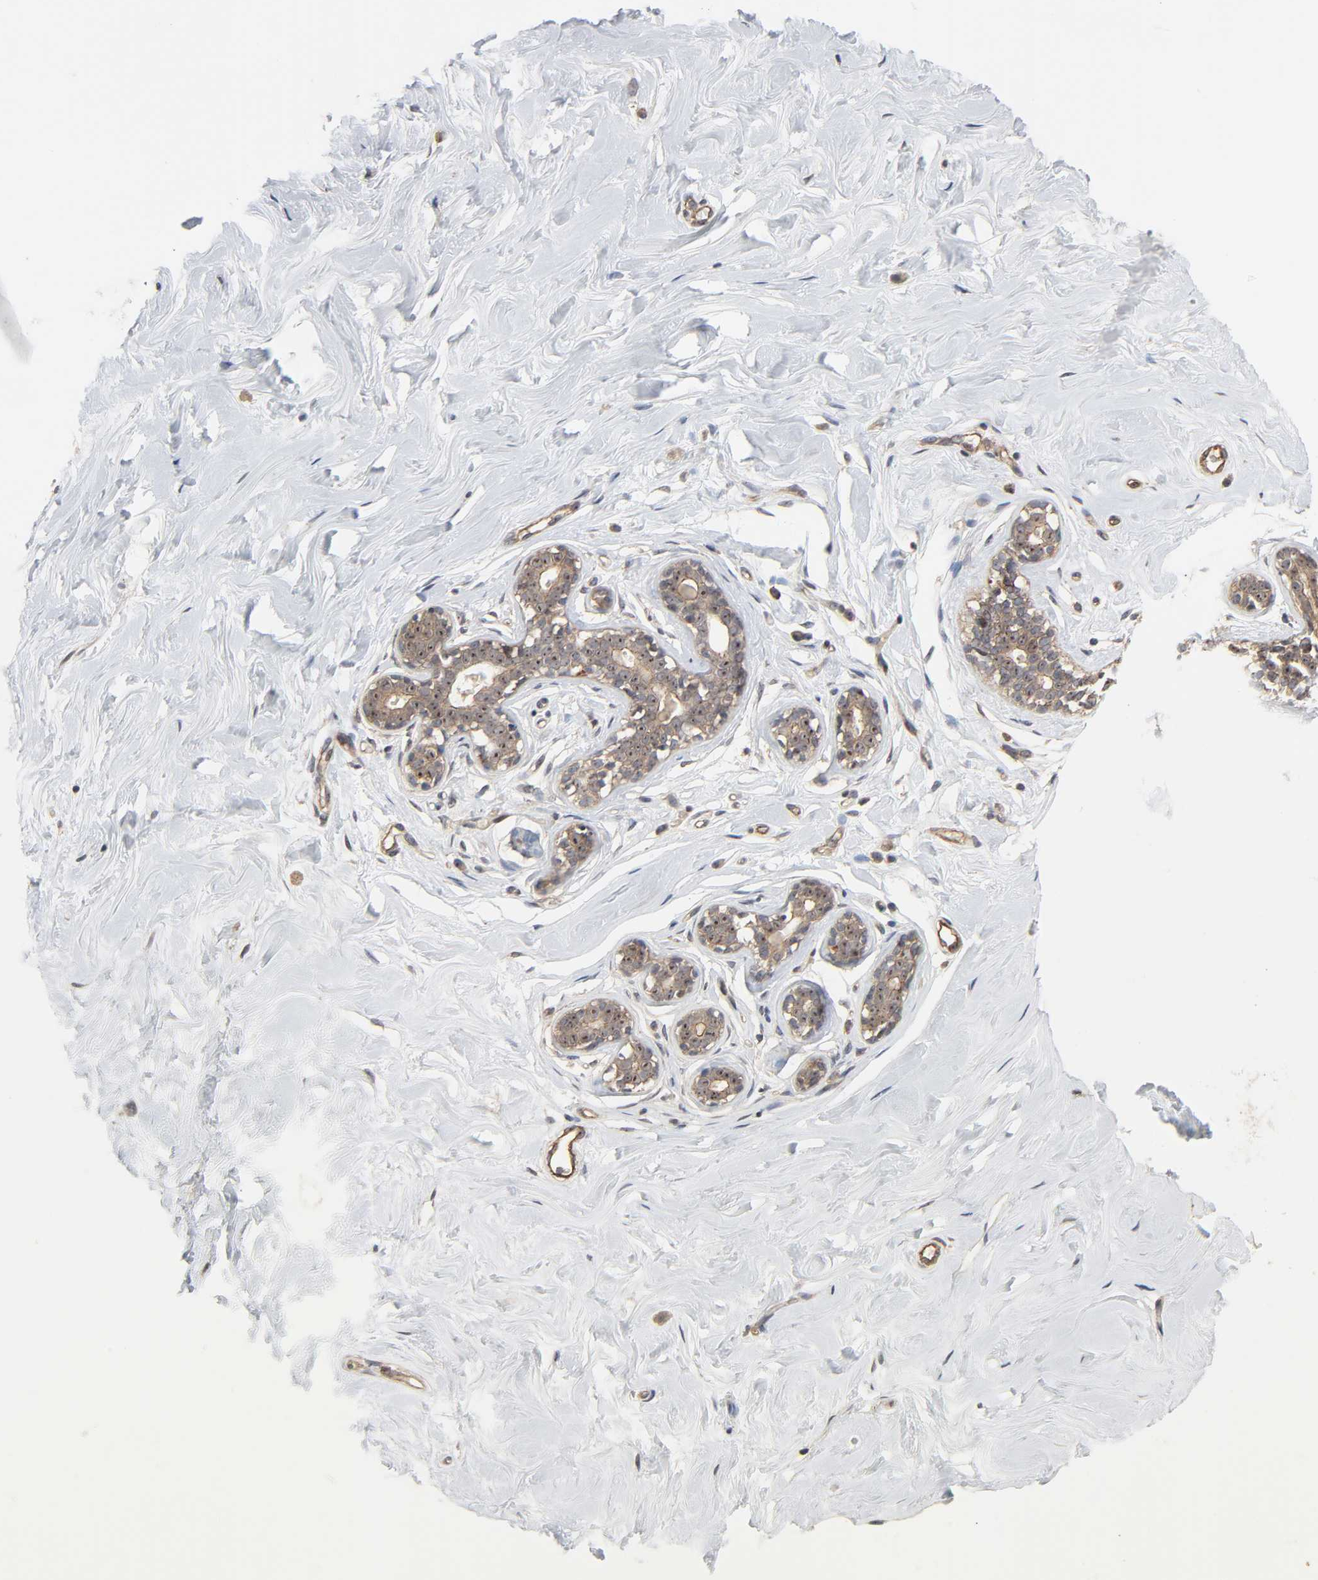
{"staining": {"intensity": "negative", "quantity": "none", "location": "none"}, "tissue": "breast", "cell_type": "Adipocytes", "image_type": "normal", "snomed": [{"axis": "morphology", "description": "Normal tissue, NOS"}, {"axis": "topography", "description": "Breast"}], "caption": "Protein analysis of unremarkable breast reveals no significant staining in adipocytes.", "gene": "DDX10", "patient": {"sex": "female", "age": 23}}